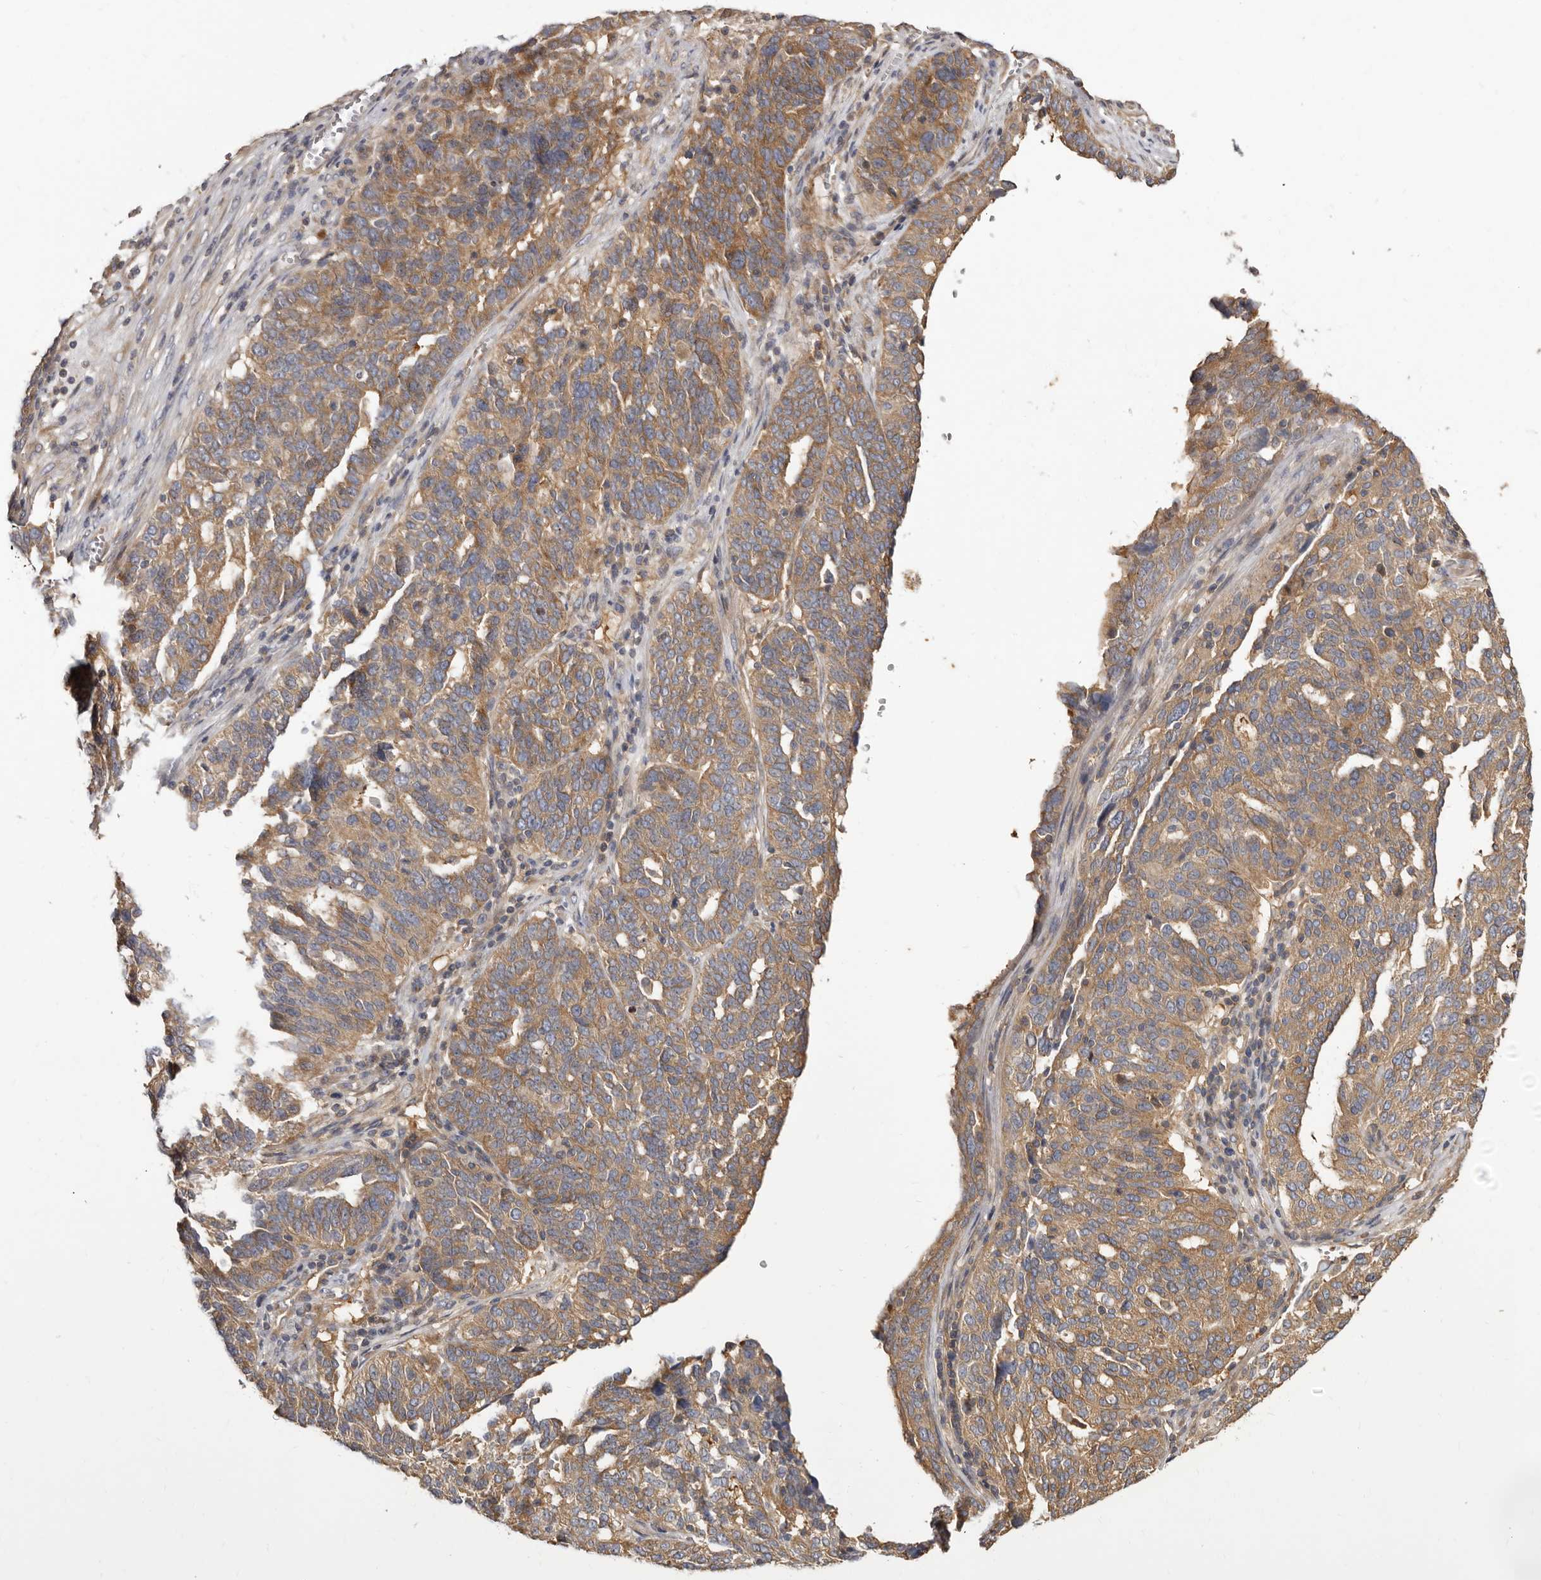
{"staining": {"intensity": "moderate", "quantity": ">75%", "location": "cytoplasmic/membranous"}, "tissue": "ovarian cancer", "cell_type": "Tumor cells", "image_type": "cancer", "snomed": [{"axis": "morphology", "description": "Cystadenocarcinoma, serous, NOS"}, {"axis": "topography", "description": "Ovary"}], "caption": "Moderate cytoplasmic/membranous staining for a protein is seen in about >75% of tumor cells of ovarian cancer using IHC.", "gene": "ADAMTS20", "patient": {"sex": "female", "age": 59}}